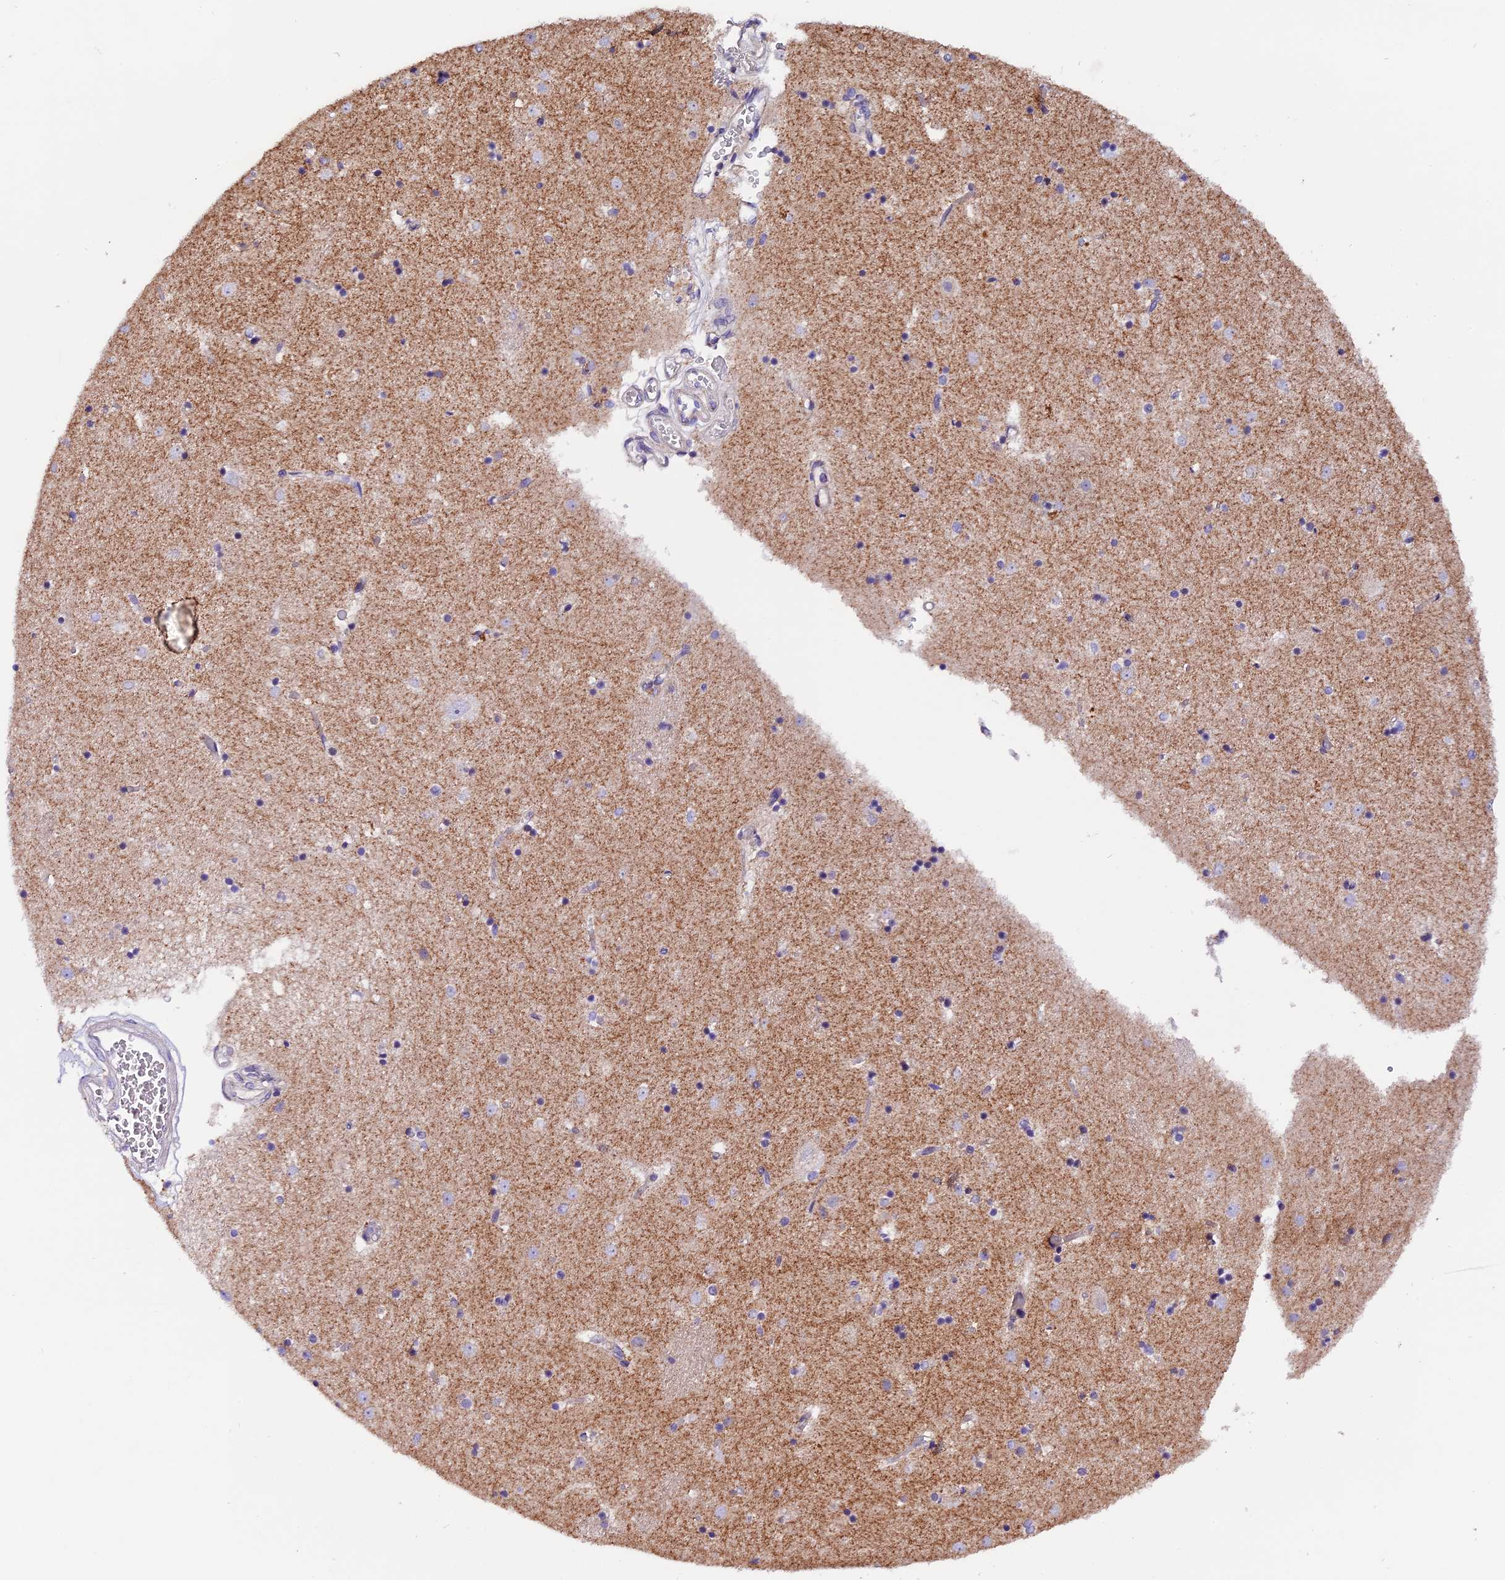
{"staining": {"intensity": "negative", "quantity": "none", "location": "none"}, "tissue": "caudate", "cell_type": "Glial cells", "image_type": "normal", "snomed": [{"axis": "morphology", "description": "Normal tissue, NOS"}, {"axis": "topography", "description": "Lateral ventricle wall"}], "caption": "Glial cells are negative for brown protein staining in normal caudate. (Stains: DAB immunohistochemistry (IHC) with hematoxylin counter stain, Microscopy: brightfield microscopy at high magnification).", "gene": "DDX28", "patient": {"sex": "female", "age": 52}}